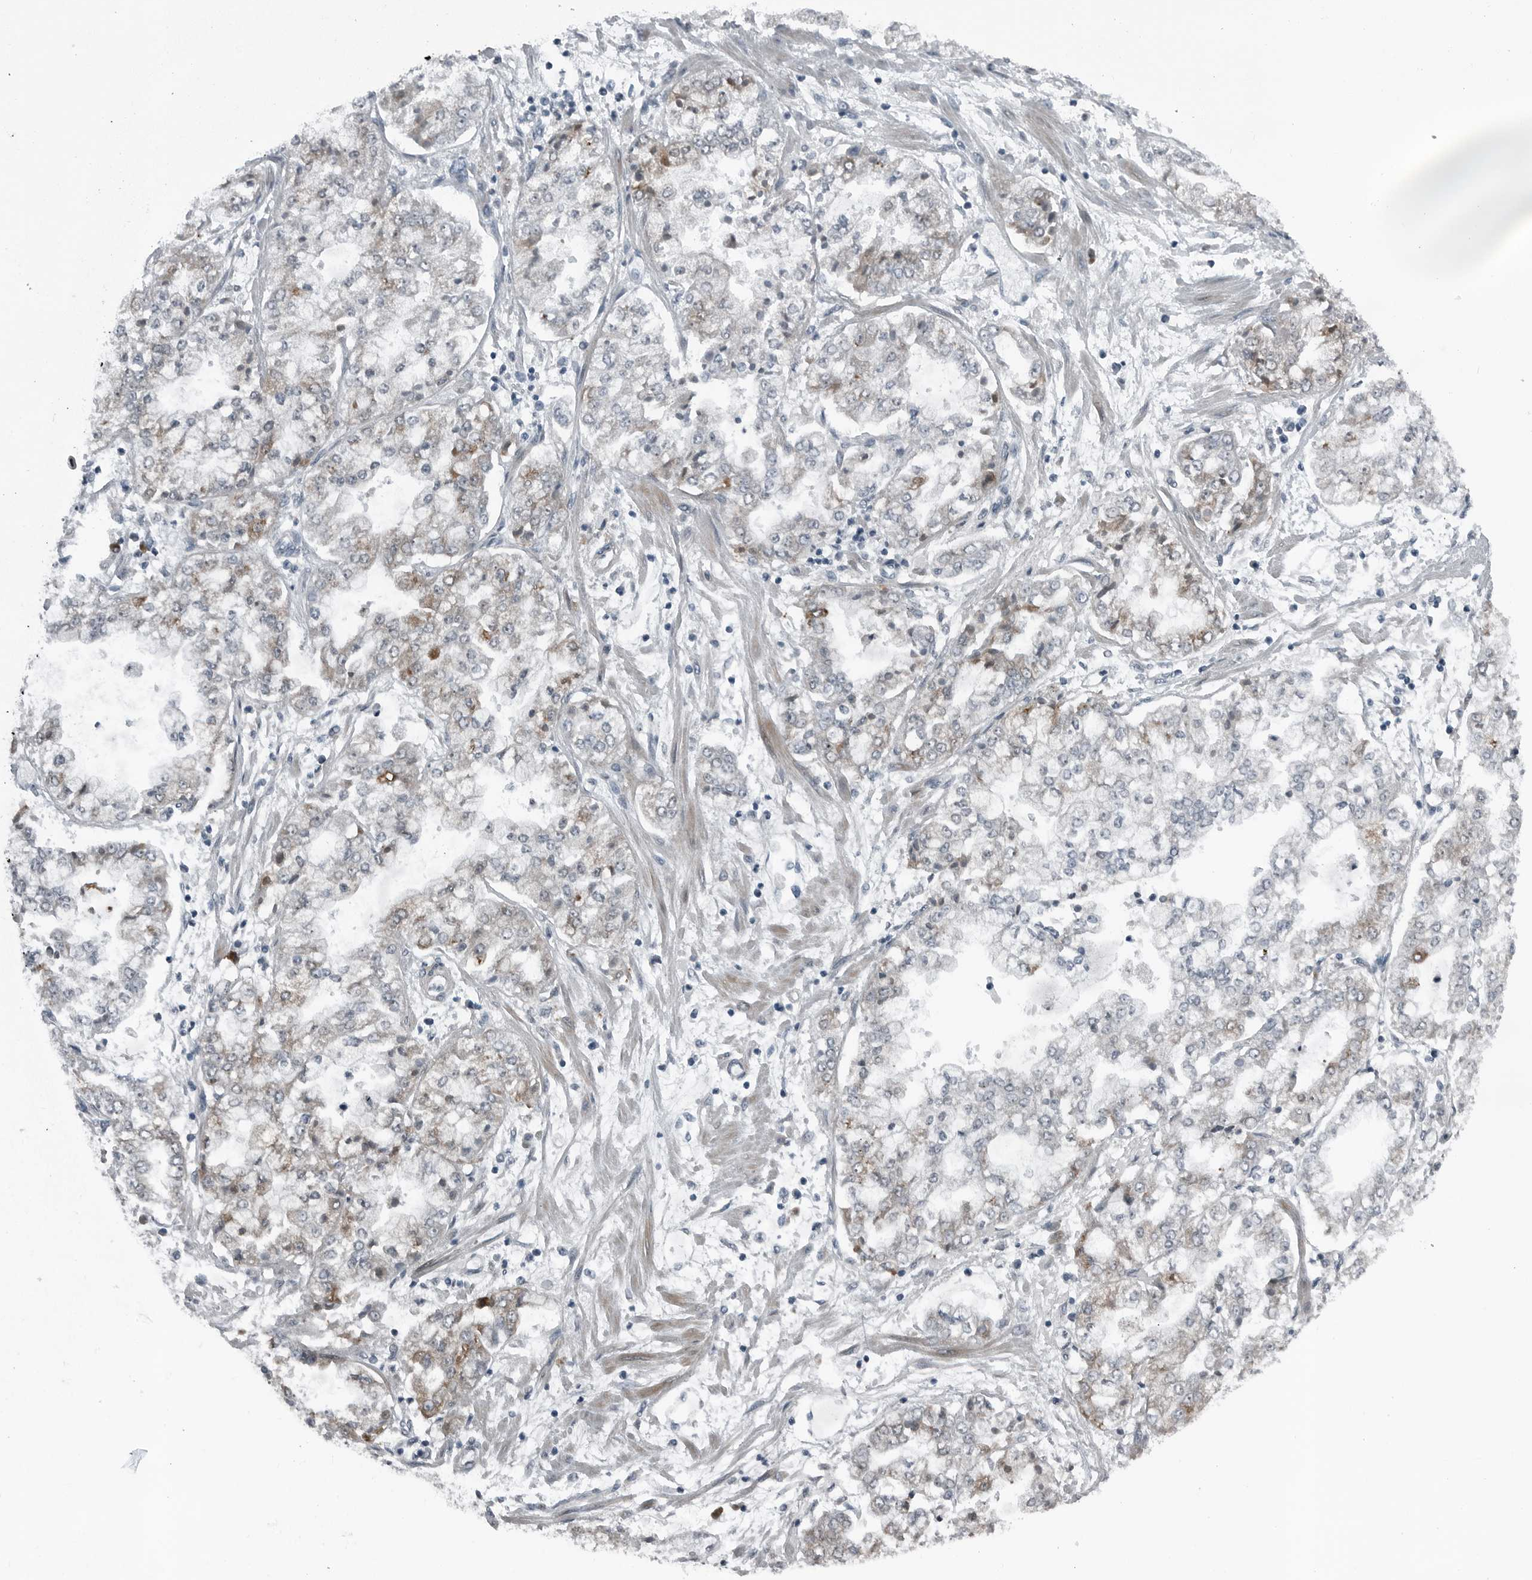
{"staining": {"intensity": "weak", "quantity": "25%-75%", "location": "cytoplasmic/membranous"}, "tissue": "stomach cancer", "cell_type": "Tumor cells", "image_type": "cancer", "snomed": [{"axis": "morphology", "description": "Adenocarcinoma, NOS"}, {"axis": "topography", "description": "Stomach"}], "caption": "Human stomach cancer (adenocarcinoma) stained with a brown dye reveals weak cytoplasmic/membranous positive positivity in about 25%-75% of tumor cells.", "gene": "DNAAF11", "patient": {"sex": "male", "age": 76}}